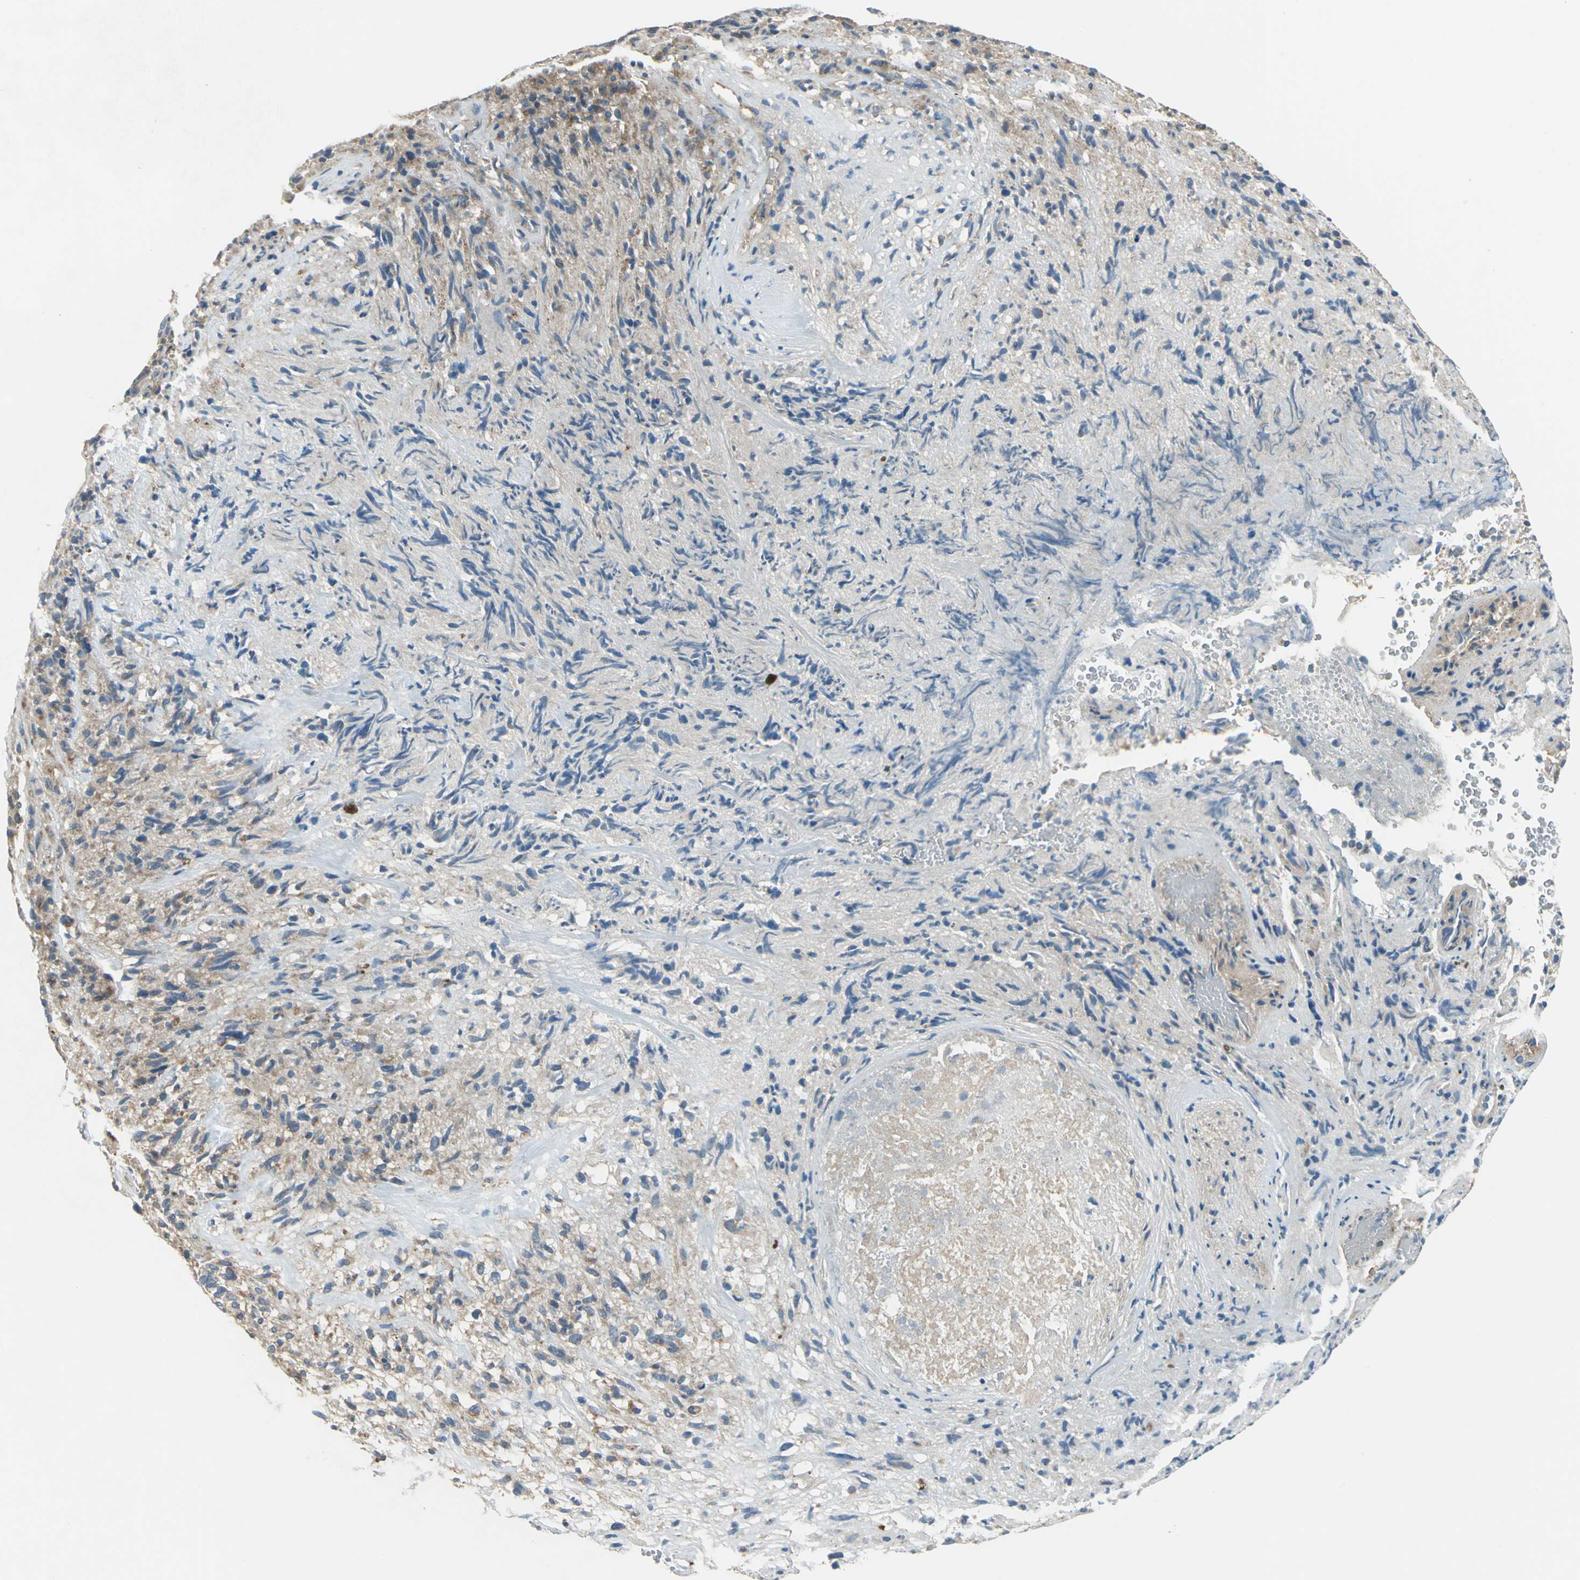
{"staining": {"intensity": "moderate", "quantity": "<25%", "location": "cytoplasmic/membranous"}, "tissue": "glioma", "cell_type": "Tumor cells", "image_type": "cancer", "snomed": [{"axis": "morphology", "description": "Normal tissue, NOS"}, {"axis": "morphology", "description": "Glioma, malignant, High grade"}, {"axis": "topography", "description": "Cerebral cortex"}], "caption": "A brown stain shows moderate cytoplasmic/membranous expression of a protein in human glioma tumor cells.", "gene": "TRAK1", "patient": {"sex": "male", "age": 75}}